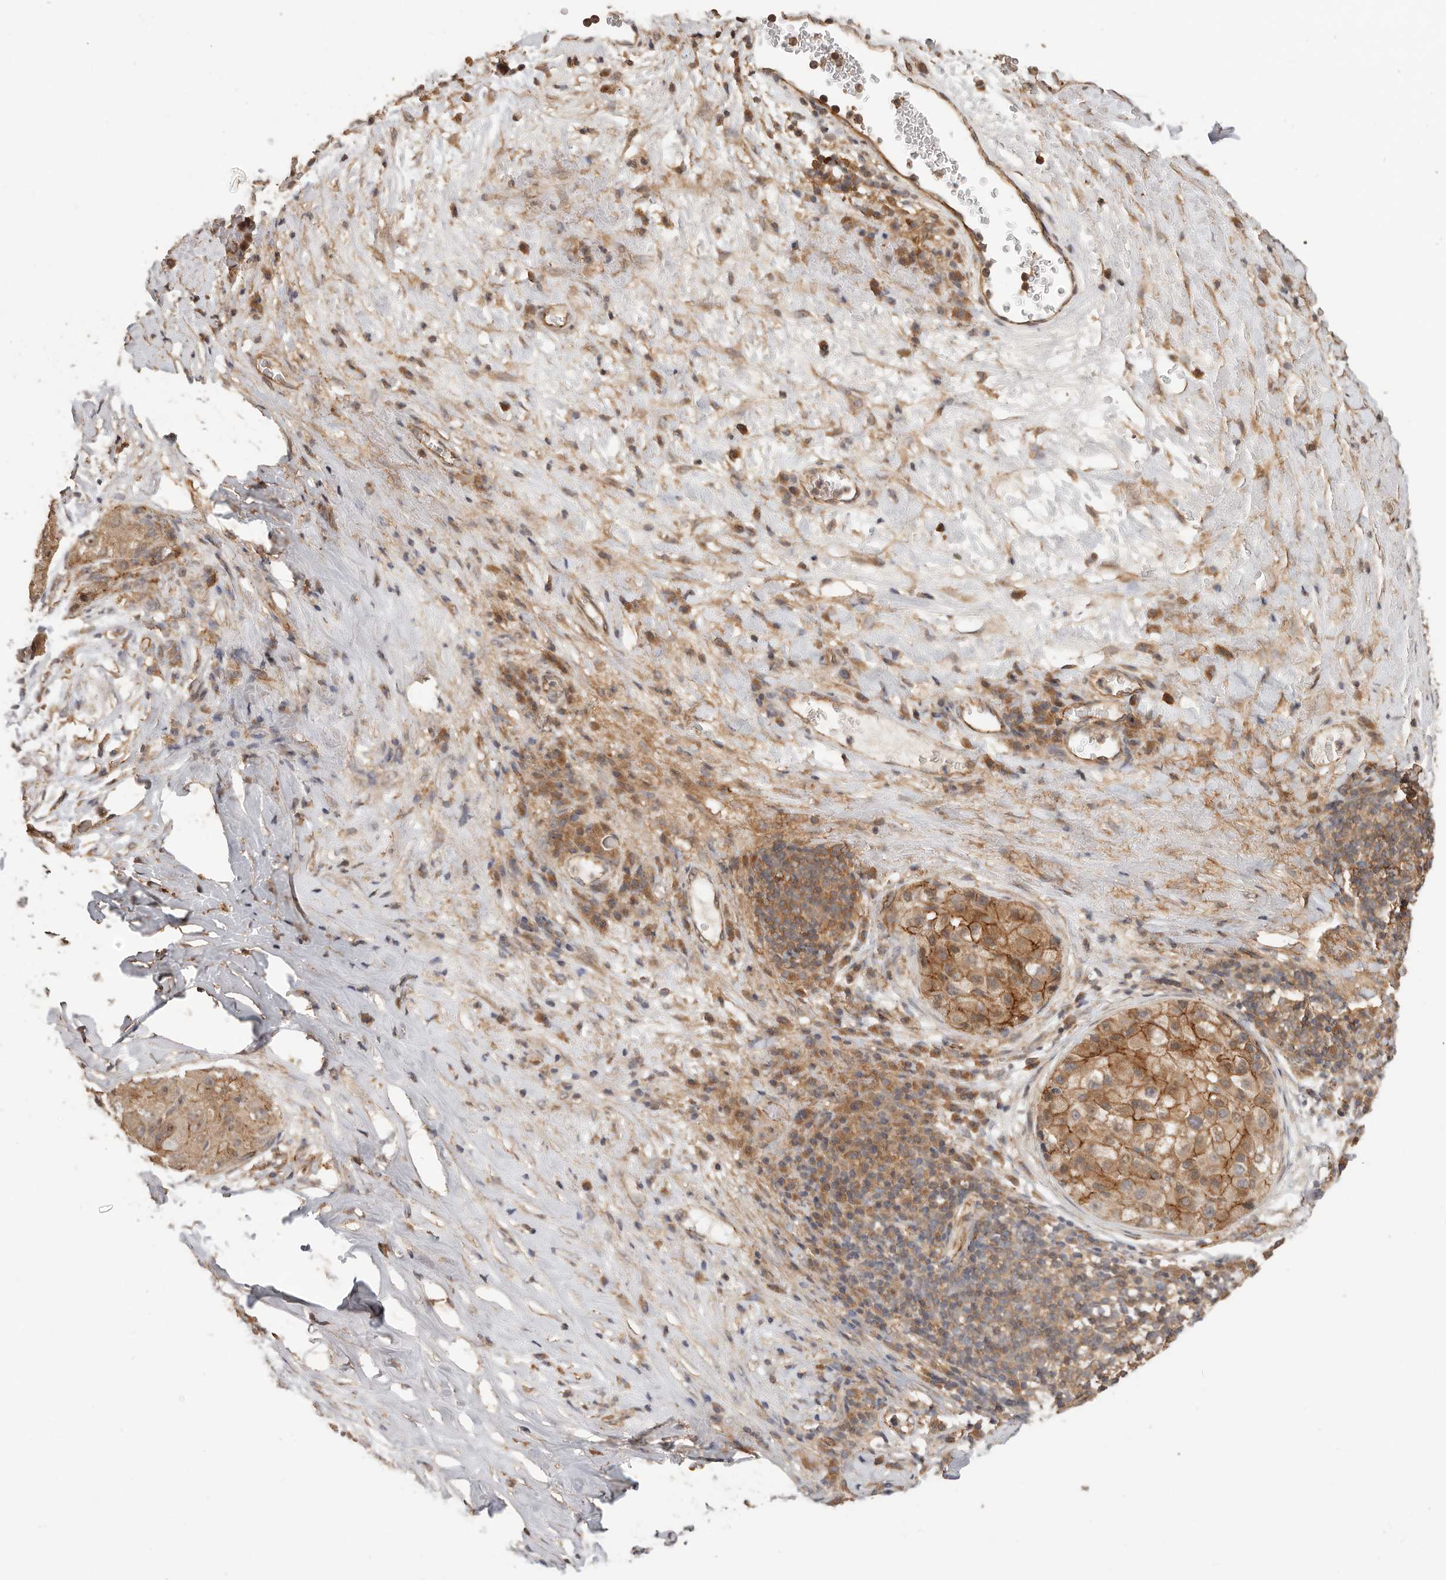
{"staining": {"intensity": "moderate", "quantity": ">75%", "location": "cytoplasmic/membranous"}, "tissue": "liver cancer", "cell_type": "Tumor cells", "image_type": "cancer", "snomed": [{"axis": "morphology", "description": "Carcinoma, Hepatocellular, NOS"}, {"axis": "topography", "description": "Liver"}], "caption": "This image displays hepatocellular carcinoma (liver) stained with immunohistochemistry (IHC) to label a protein in brown. The cytoplasmic/membranous of tumor cells show moderate positivity for the protein. Nuclei are counter-stained blue.", "gene": "AFDN", "patient": {"sex": "male", "age": 80}}